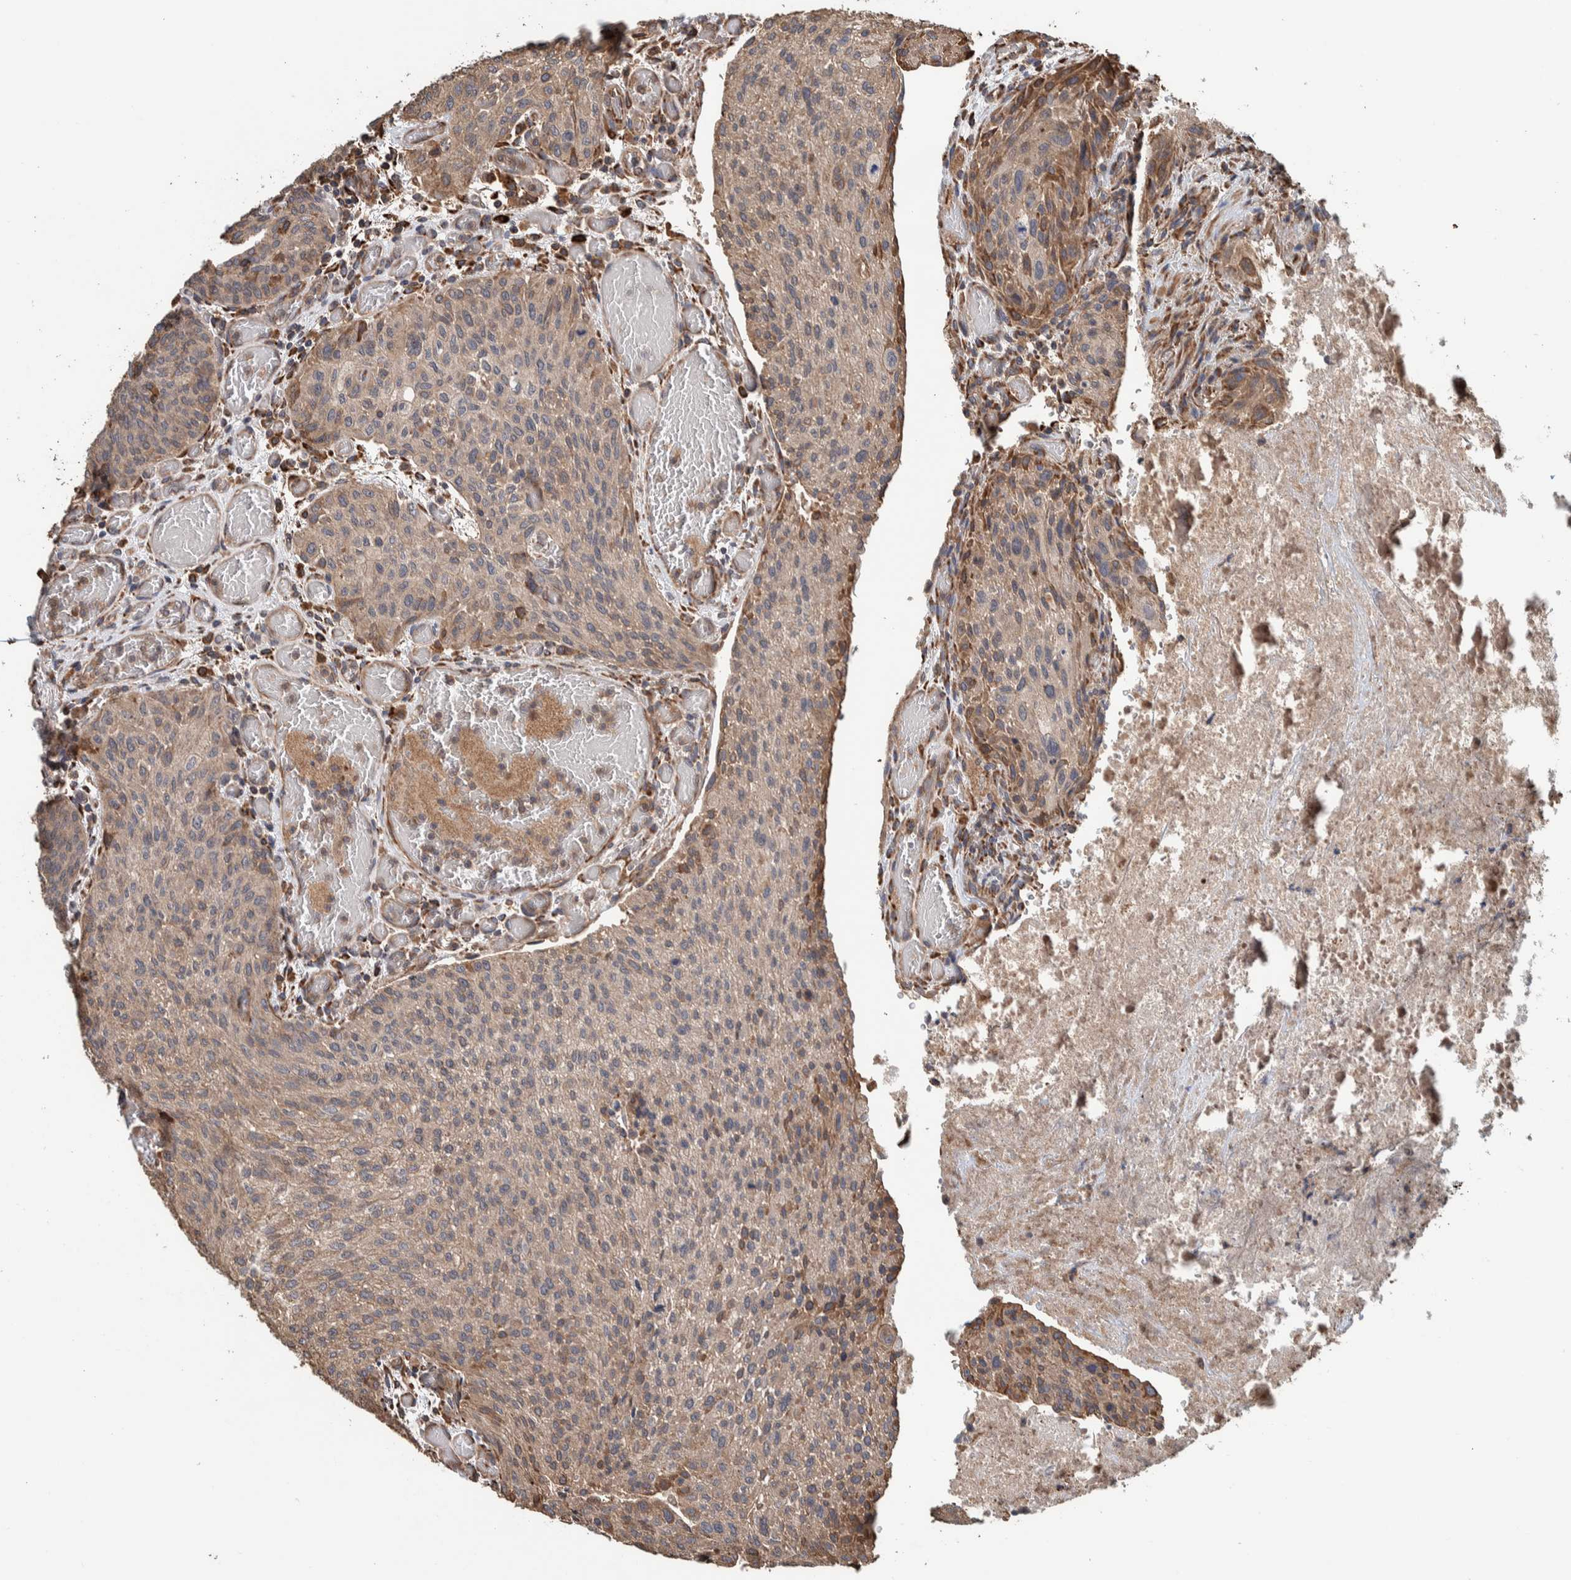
{"staining": {"intensity": "weak", "quantity": ">75%", "location": "cytoplasmic/membranous"}, "tissue": "urothelial cancer", "cell_type": "Tumor cells", "image_type": "cancer", "snomed": [{"axis": "morphology", "description": "Urothelial carcinoma, Low grade"}, {"axis": "morphology", "description": "Urothelial carcinoma, High grade"}, {"axis": "topography", "description": "Urinary bladder"}], "caption": "Immunohistochemical staining of urothelial cancer displays low levels of weak cytoplasmic/membranous protein positivity in about >75% of tumor cells.", "gene": "PLA2G3", "patient": {"sex": "male", "age": 35}}